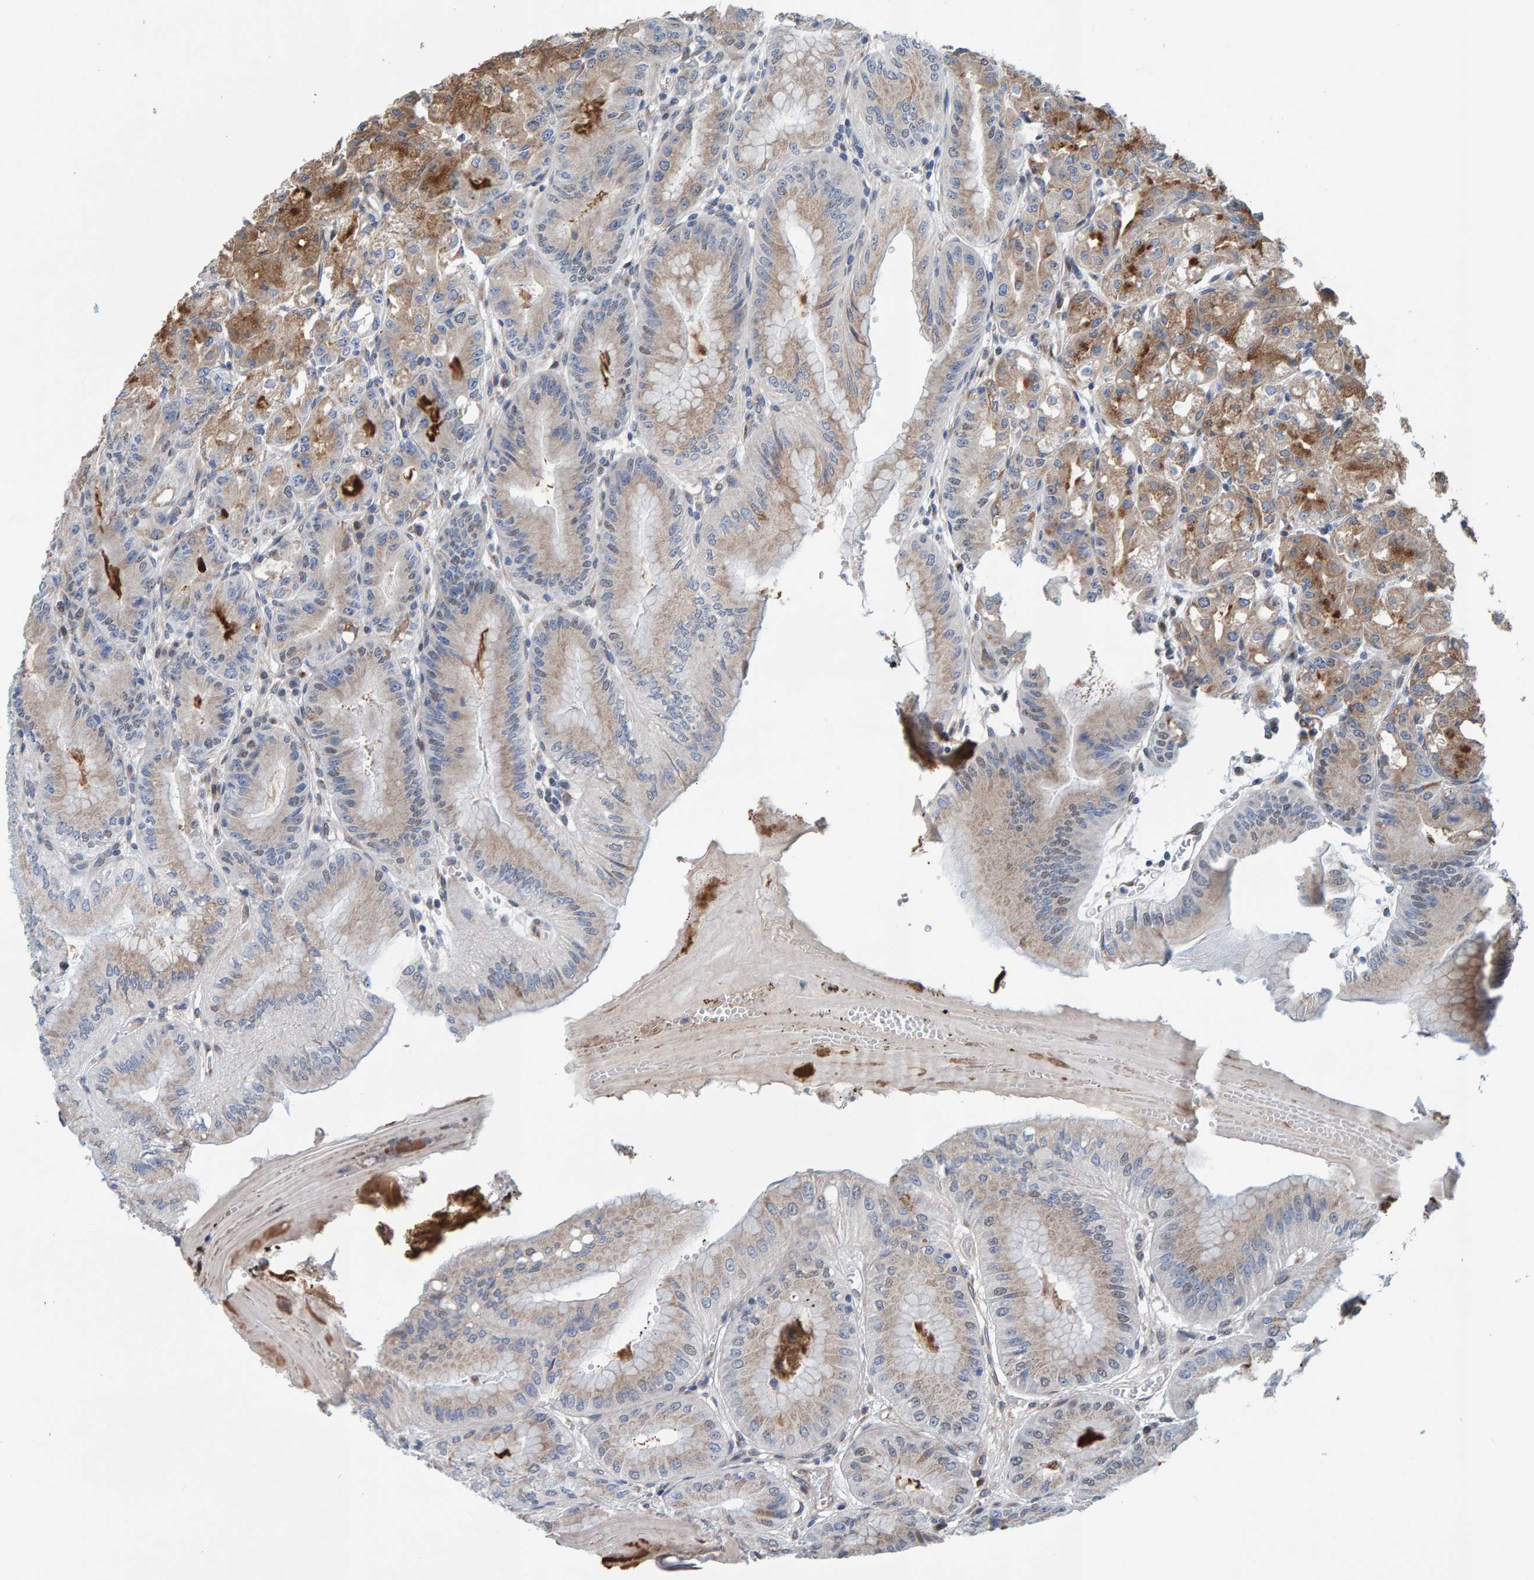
{"staining": {"intensity": "moderate", "quantity": ">75%", "location": "cytoplasmic/membranous,nuclear"}, "tissue": "stomach", "cell_type": "Glandular cells", "image_type": "normal", "snomed": [{"axis": "morphology", "description": "Normal tissue, NOS"}, {"axis": "topography", "description": "Stomach, lower"}], "caption": "Immunohistochemical staining of benign human stomach displays >75% levels of moderate cytoplasmic/membranous,nuclear protein positivity in approximately >75% of glandular cells. Using DAB (3,3'-diaminobenzidine) (brown) and hematoxylin (blue) stains, captured at high magnification using brightfield microscopy.", "gene": "SCRN2", "patient": {"sex": "male", "age": 71}}